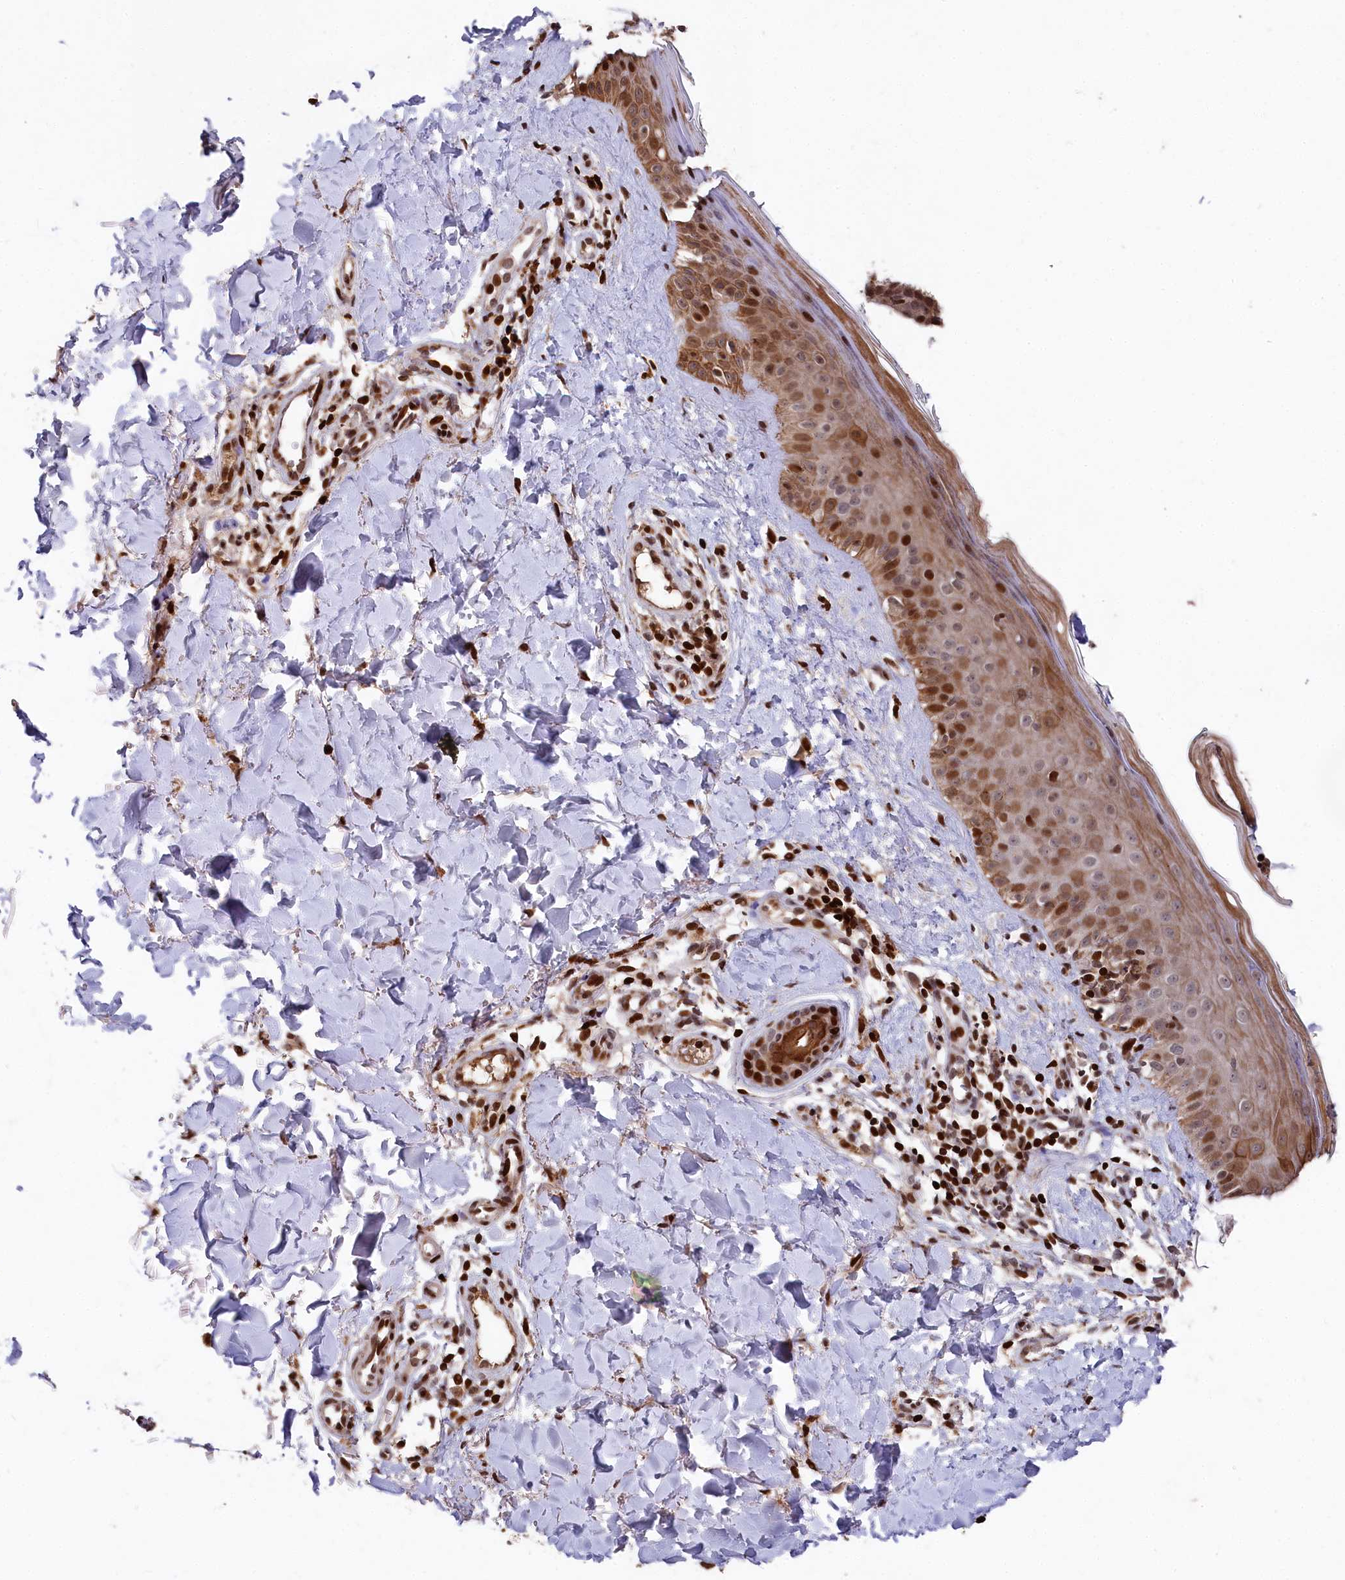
{"staining": {"intensity": "strong", "quantity": ">75%", "location": "nuclear"}, "tissue": "skin", "cell_type": "Fibroblasts", "image_type": "normal", "snomed": [{"axis": "morphology", "description": "Normal tissue, NOS"}, {"axis": "topography", "description": "Skin"}], "caption": "Fibroblasts reveal high levels of strong nuclear positivity in approximately >75% of cells in unremarkable human skin.", "gene": "MCF2L2", "patient": {"sex": "male", "age": 52}}